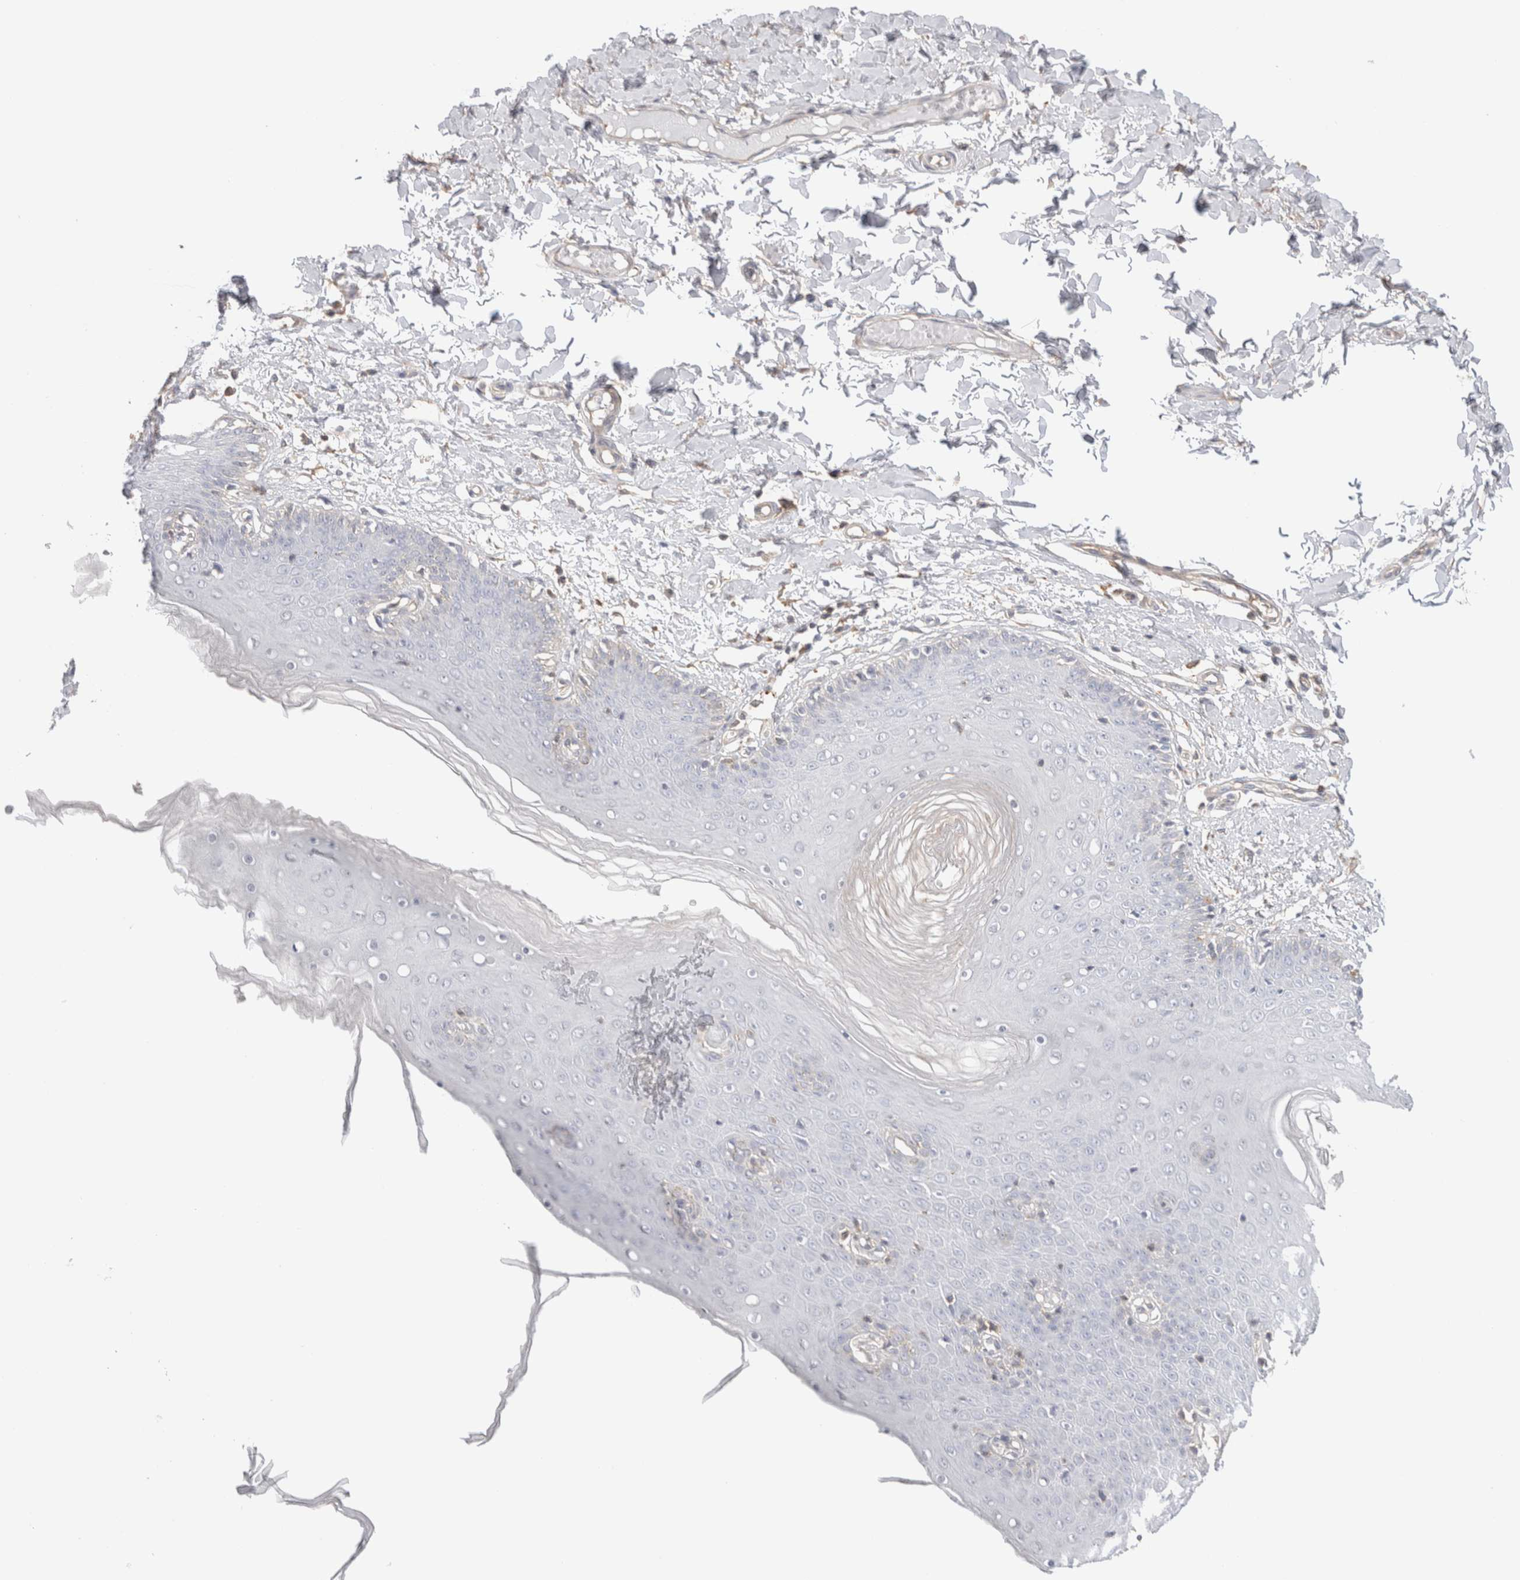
{"staining": {"intensity": "weak", "quantity": "<25%", "location": "cytoplasmic/membranous"}, "tissue": "skin", "cell_type": "Epidermal cells", "image_type": "normal", "snomed": [{"axis": "morphology", "description": "Normal tissue, NOS"}, {"axis": "topography", "description": "Vulva"}], "caption": "Protein analysis of normal skin reveals no significant expression in epidermal cells. (Stains: DAB (3,3'-diaminobenzidine) immunohistochemistry (IHC) with hematoxylin counter stain, Microscopy: brightfield microscopy at high magnification).", "gene": "CAPN2", "patient": {"sex": "female", "age": 66}}